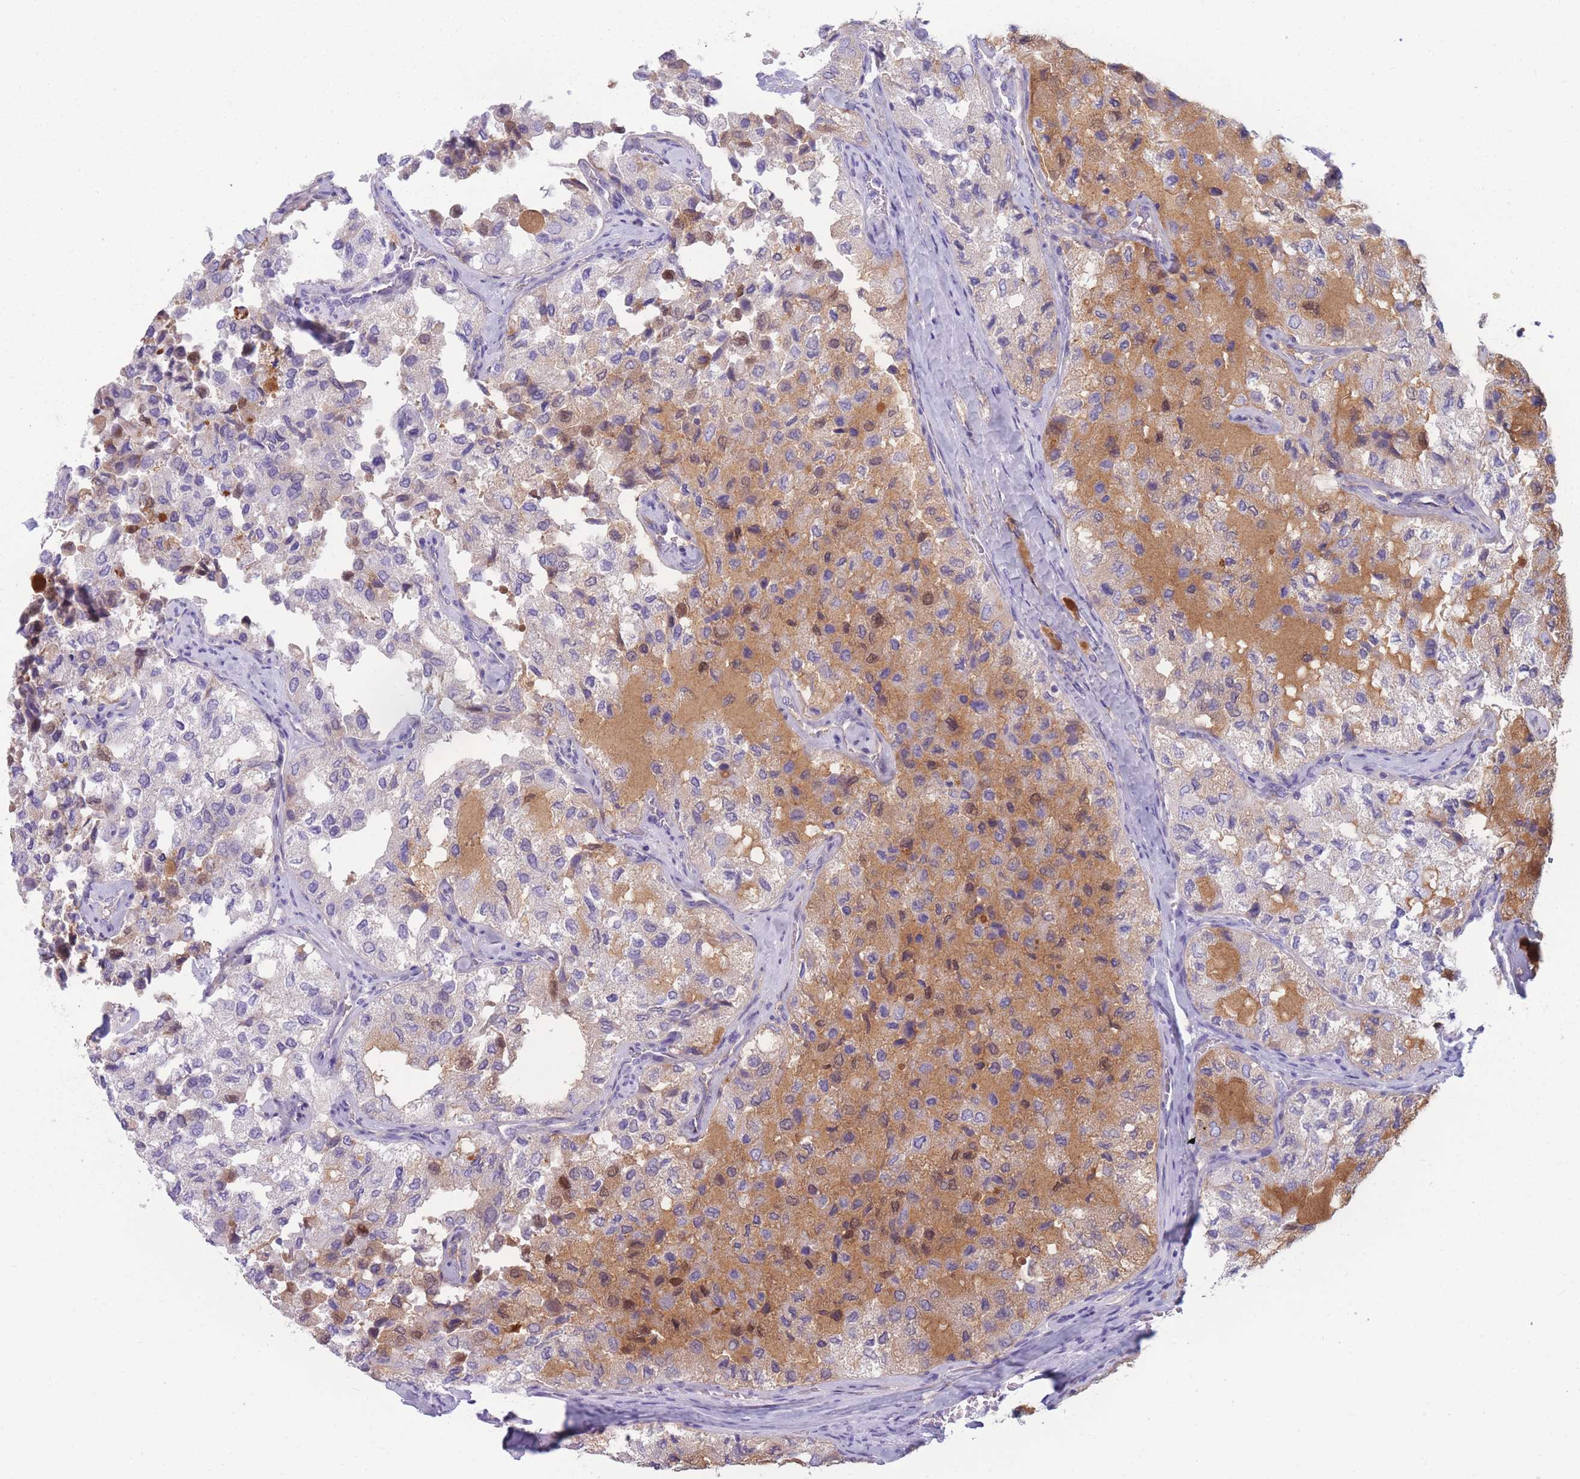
{"staining": {"intensity": "moderate", "quantity": "25%-75%", "location": "cytoplasmic/membranous"}, "tissue": "thyroid cancer", "cell_type": "Tumor cells", "image_type": "cancer", "snomed": [{"axis": "morphology", "description": "Follicular adenoma carcinoma, NOS"}, {"axis": "topography", "description": "Thyroid gland"}], "caption": "Immunohistochemical staining of human thyroid cancer (follicular adenoma carcinoma) reveals medium levels of moderate cytoplasmic/membranous protein expression in about 25%-75% of tumor cells. Immunohistochemistry stains the protein in brown and the nuclei are stained blue.", "gene": "COL27A1", "patient": {"sex": "male", "age": 75}}